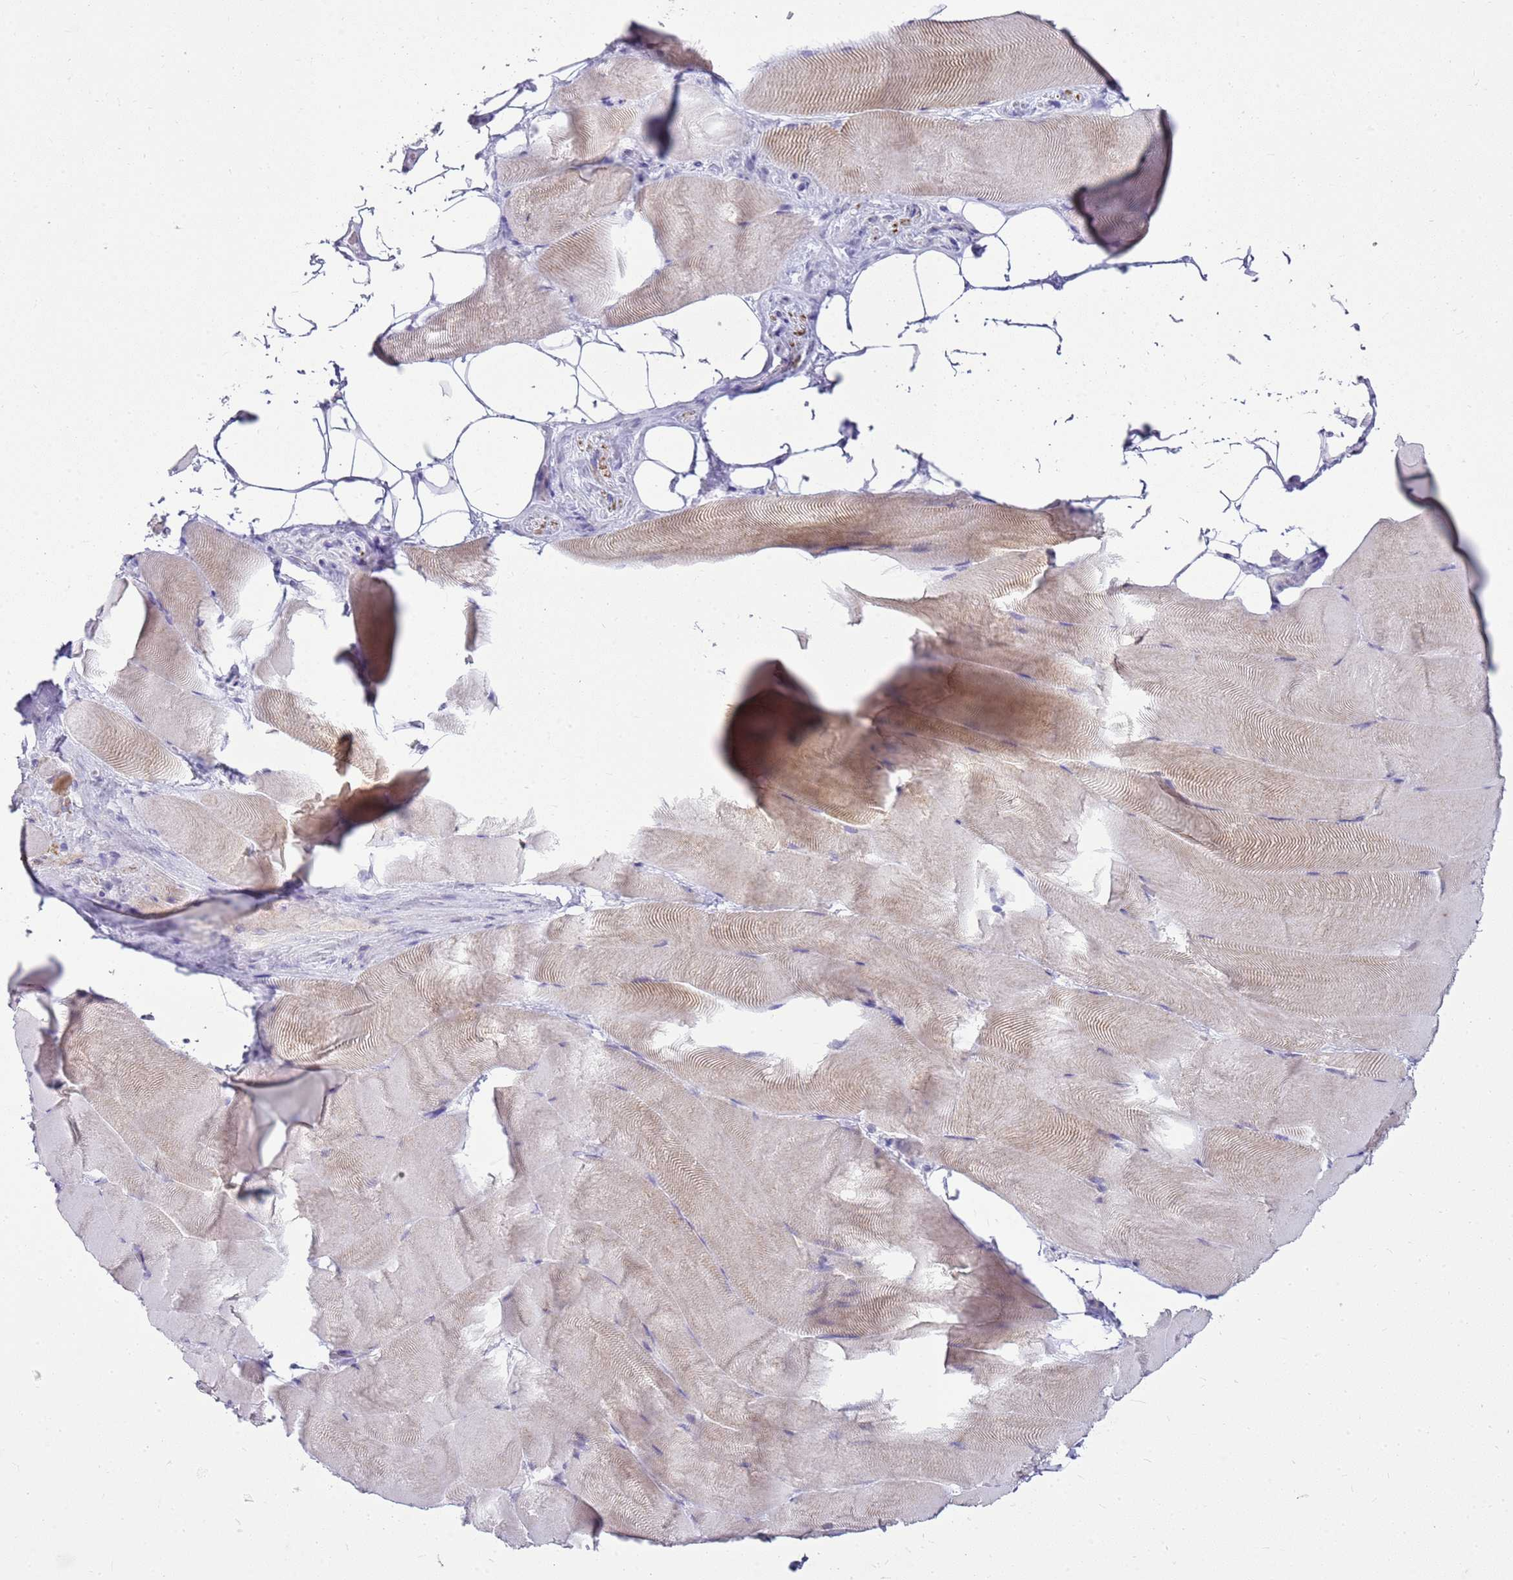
{"staining": {"intensity": "negative", "quantity": "none", "location": "none"}, "tissue": "skeletal muscle", "cell_type": "Myocytes", "image_type": "normal", "snomed": [{"axis": "morphology", "description": "Normal tissue, NOS"}, {"axis": "topography", "description": "Skeletal muscle"}], "caption": "Immunohistochemistry (IHC) of benign skeletal muscle exhibits no positivity in myocytes.", "gene": "FABP2", "patient": {"sex": "female", "age": 64}}